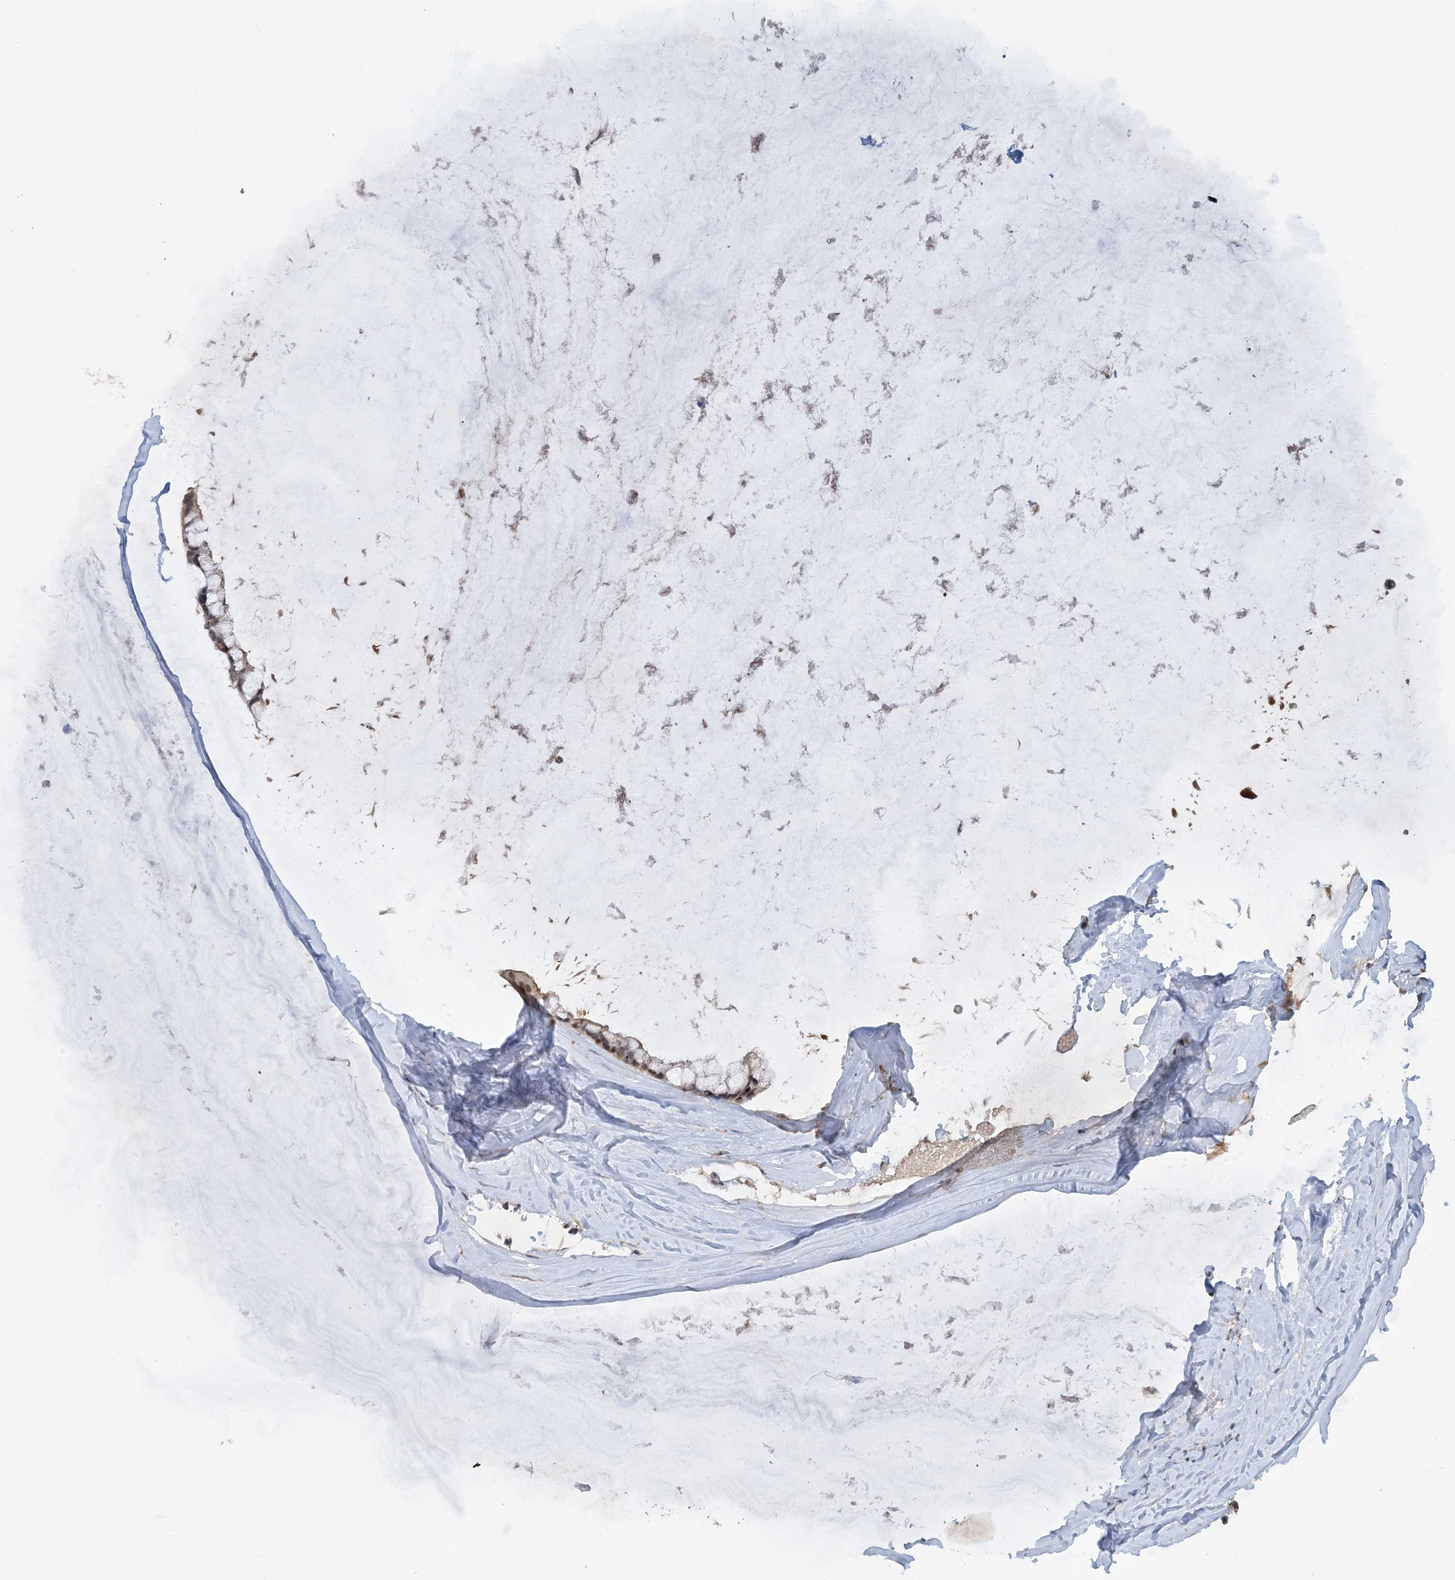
{"staining": {"intensity": "weak", "quantity": "25%-75%", "location": "nuclear"}, "tissue": "ovarian cancer", "cell_type": "Tumor cells", "image_type": "cancer", "snomed": [{"axis": "morphology", "description": "Cystadenocarcinoma, mucinous, NOS"}, {"axis": "topography", "description": "Ovary"}], "caption": "A low amount of weak nuclear expression is appreciated in approximately 25%-75% of tumor cells in ovarian cancer tissue.", "gene": "UBE2E1", "patient": {"sex": "female", "age": 39}}